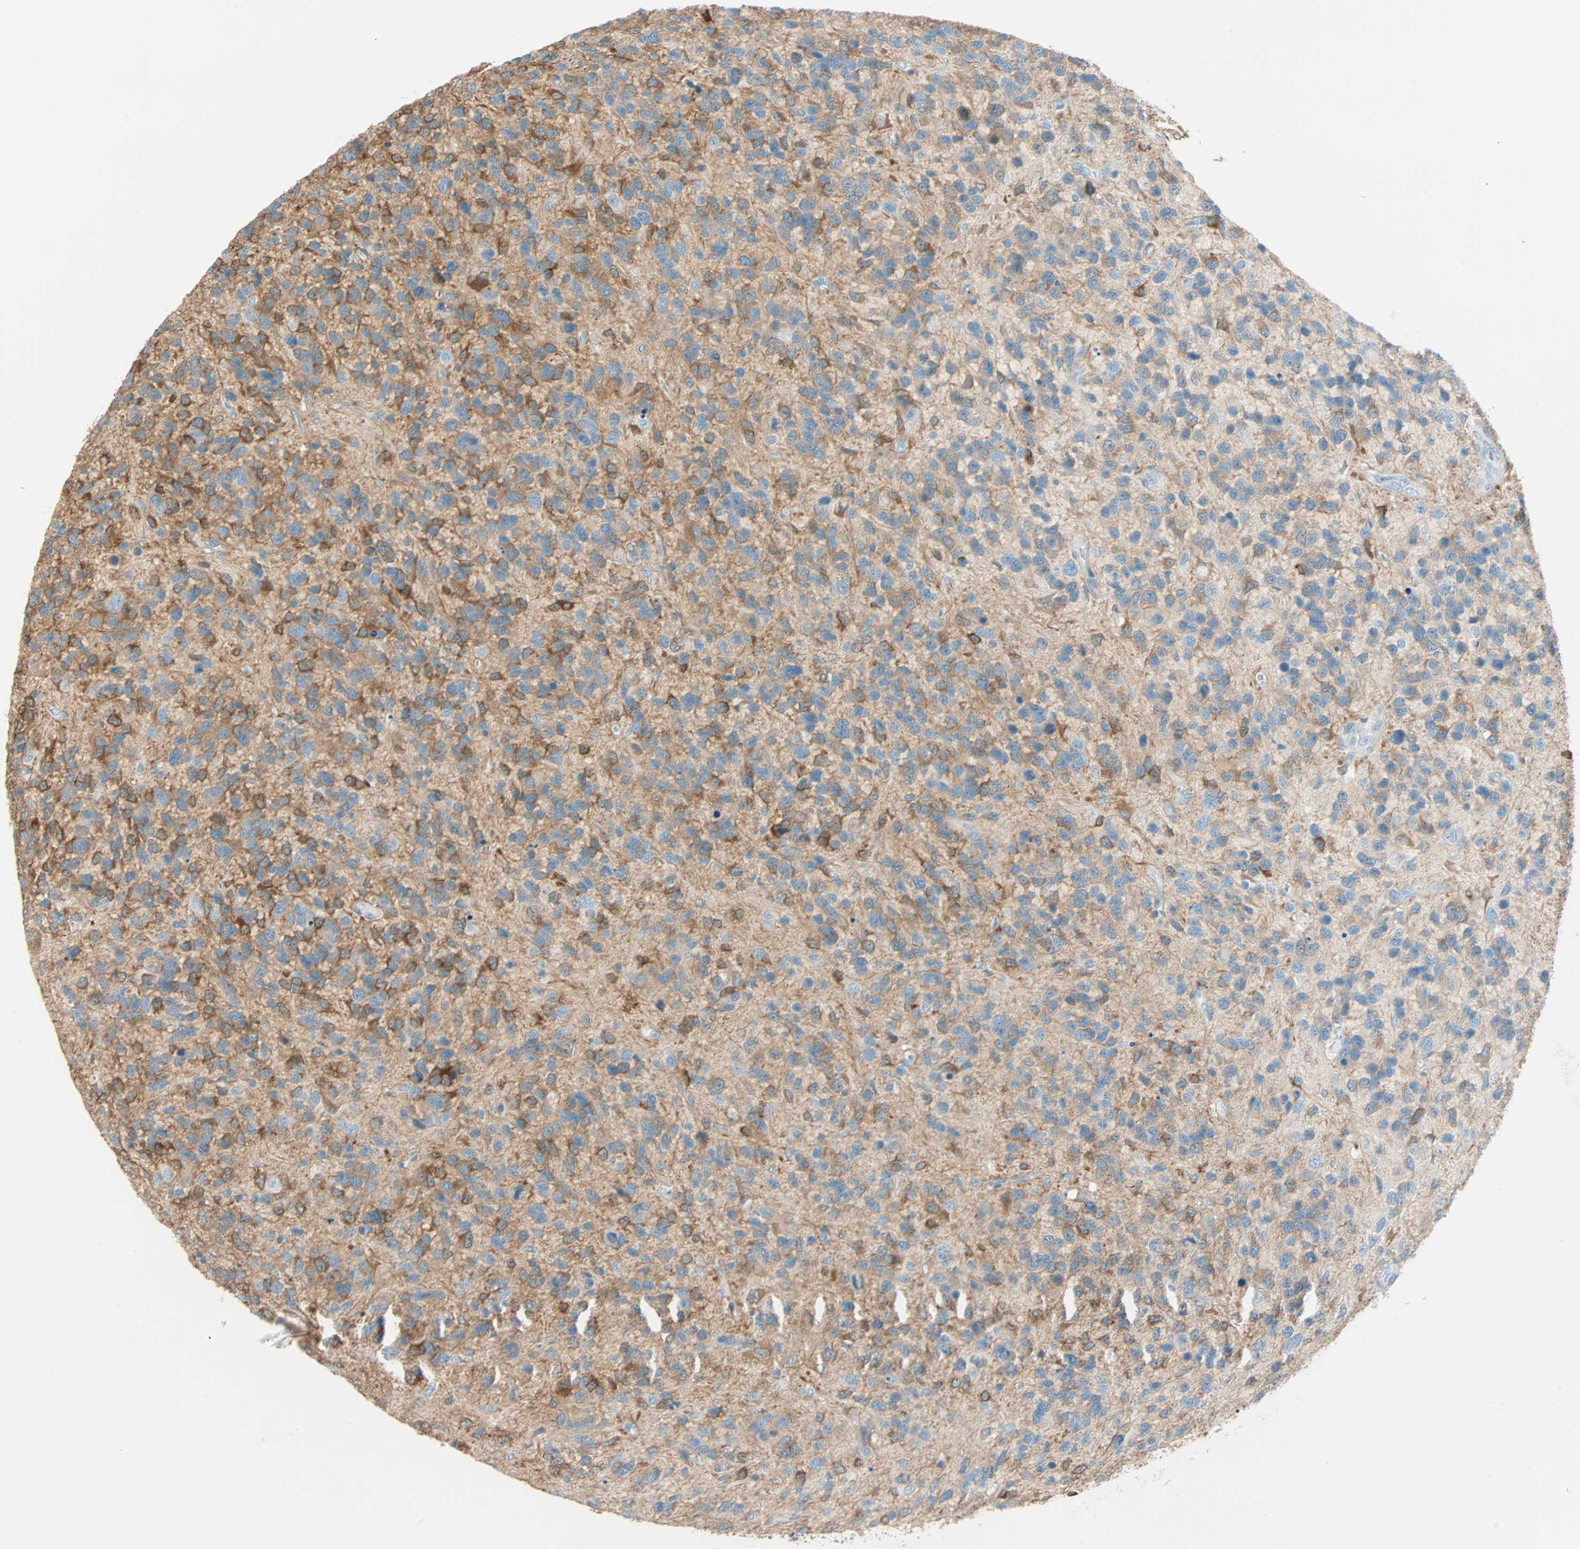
{"staining": {"intensity": "strong", "quantity": "25%-75%", "location": "cytoplasmic/membranous"}, "tissue": "glioma", "cell_type": "Tumor cells", "image_type": "cancer", "snomed": [{"axis": "morphology", "description": "Glioma, malignant, High grade"}, {"axis": "topography", "description": "Cerebral cortex"}], "caption": "Immunohistochemistry staining of glioma, which demonstrates high levels of strong cytoplasmic/membranous expression in approximately 25%-75% of tumor cells indicating strong cytoplasmic/membranous protein expression. The staining was performed using DAB (brown) for protein detection and nuclei were counterstained in hematoxylin (blue).", "gene": "ATF6", "patient": {"sex": "male", "age": 76}}